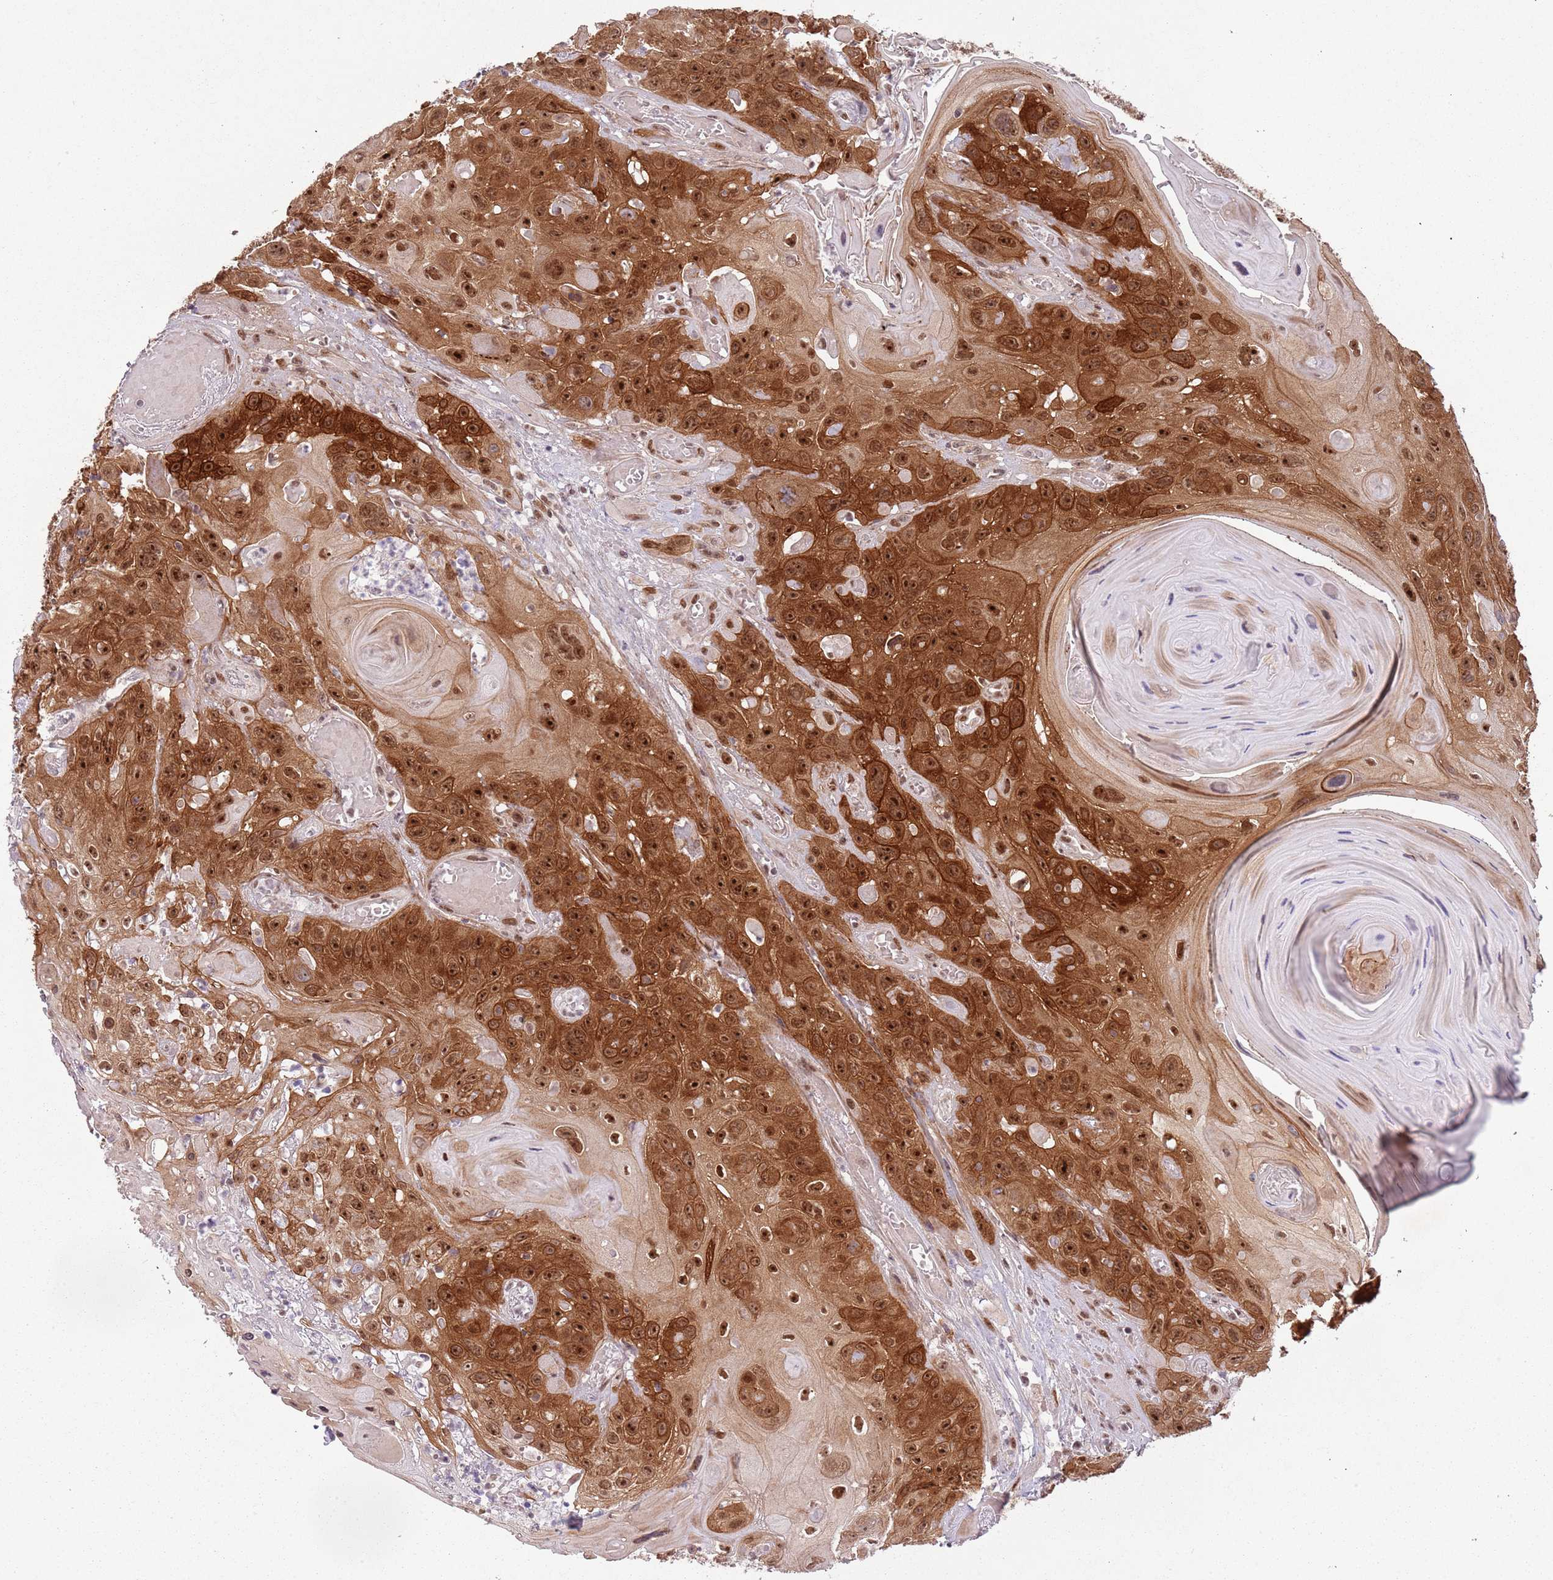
{"staining": {"intensity": "strong", "quantity": ">75%", "location": "cytoplasmic/membranous,nuclear"}, "tissue": "head and neck cancer", "cell_type": "Tumor cells", "image_type": "cancer", "snomed": [{"axis": "morphology", "description": "Squamous cell carcinoma, NOS"}, {"axis": "topography", "description": "Head-Neck"}], "caption": "An immunohistochemistry image of tumor tissue is shown. Protein staining in brown highlights strong cytoplasmic/membranous and nuclear positivity in head and neck squamous cell carcinoma within tumor cells. (Stains: DAB in brown, nuclei in blue, Microscopy: brightfield microscopy at high magnification).", "gene": "FAM120AOS", "patient": {"sex": "female", "age": 59}}